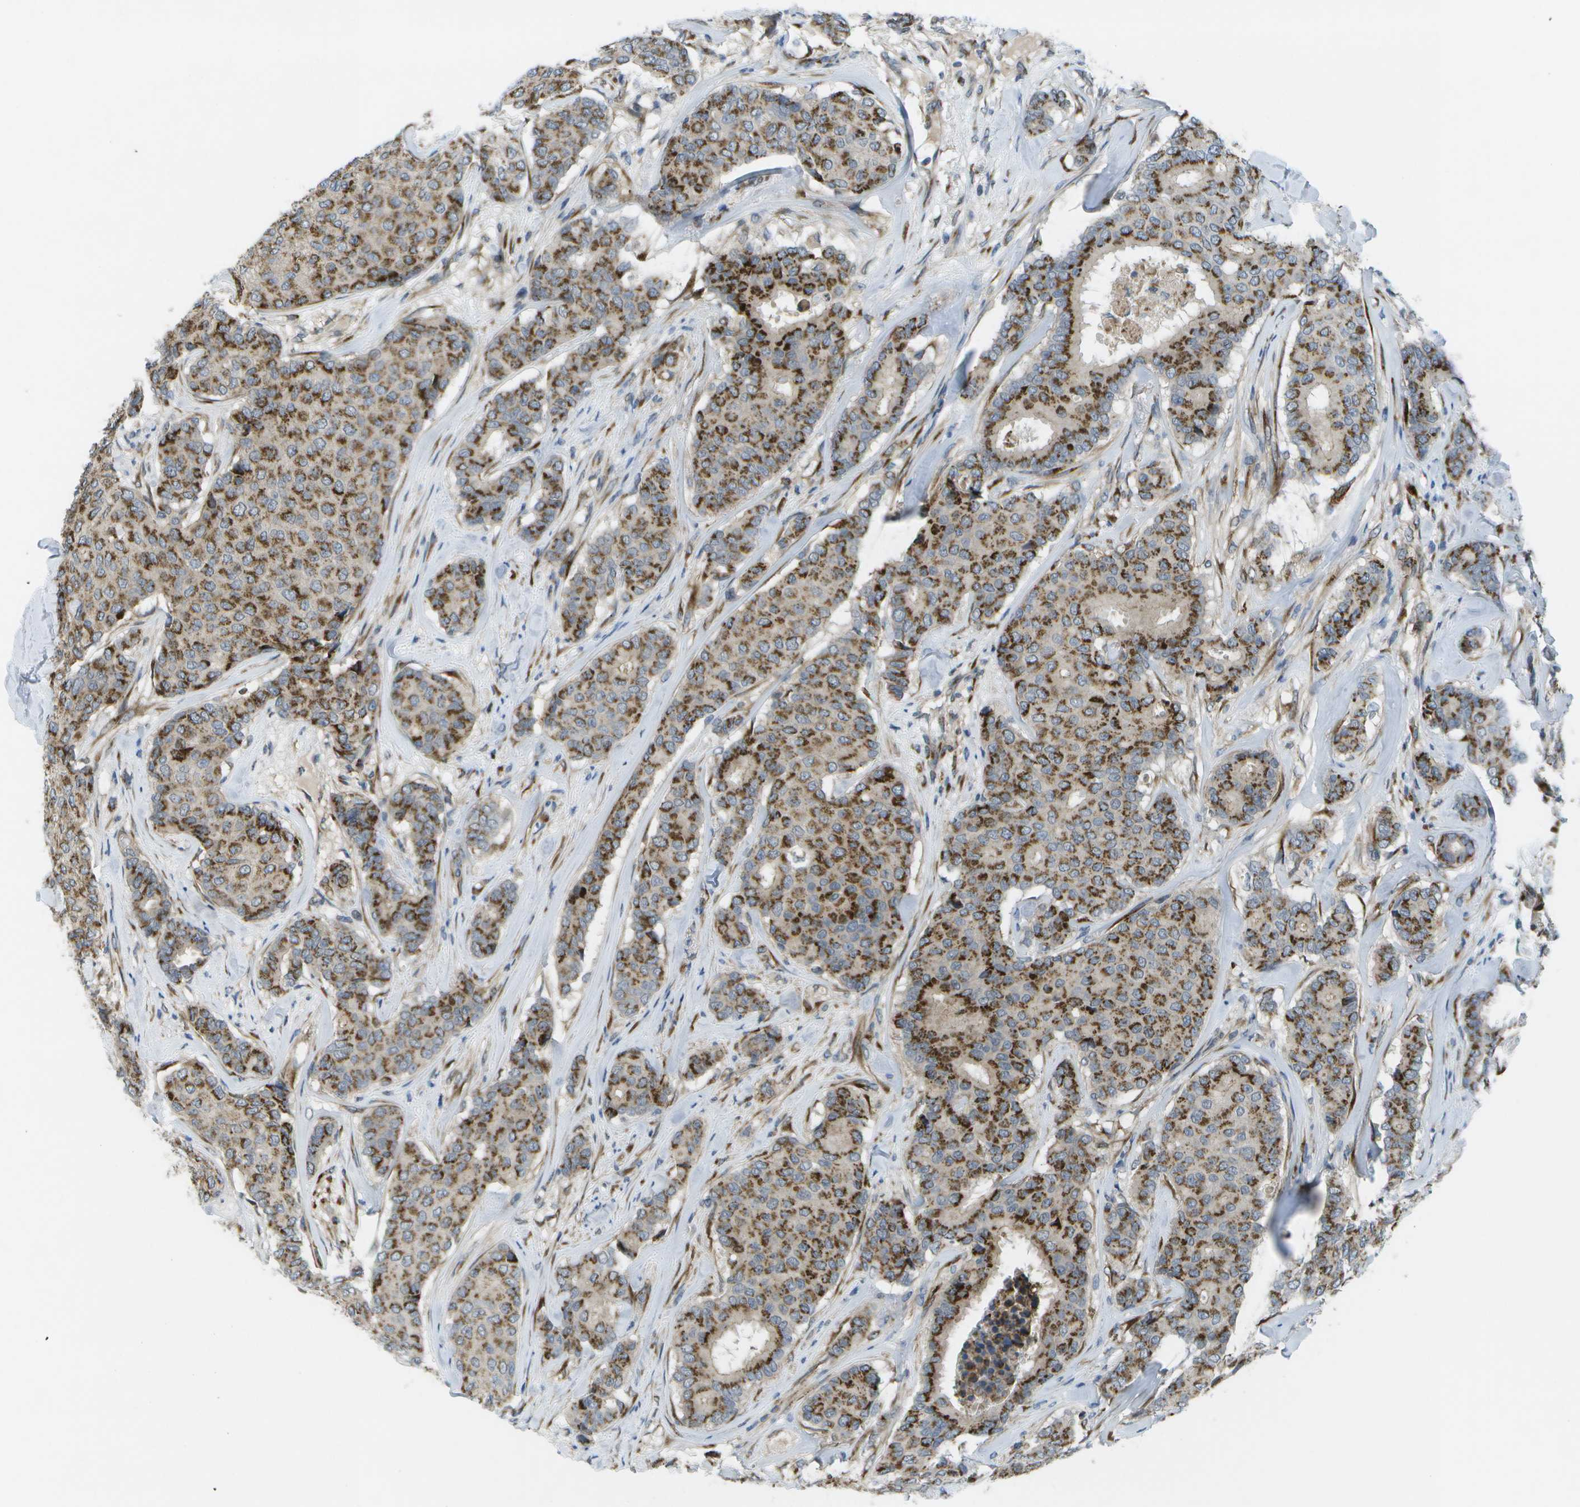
{"staining": {"intensity": "moderate", "quantity": ">75%", "location": "cytoplasmic/membranous"}, "tissue": "breast cancer", "cell_type": "Tumor cells", "image_type": "cancer", "snomed": [{"axis": "morphology", "description": "Duct carcinoma"}, {"axis": "topography", "description": "Breast"}], "caption": "A histopathology image showing moderate cytoplasmic/membranous positivity in about >75% of tumor cells in breast invasive ductal carcinoma, as visualized by brown immunohistochemical staining.", "gene": "QSOX2", "patient": {"sex": "female", "age": 75}}